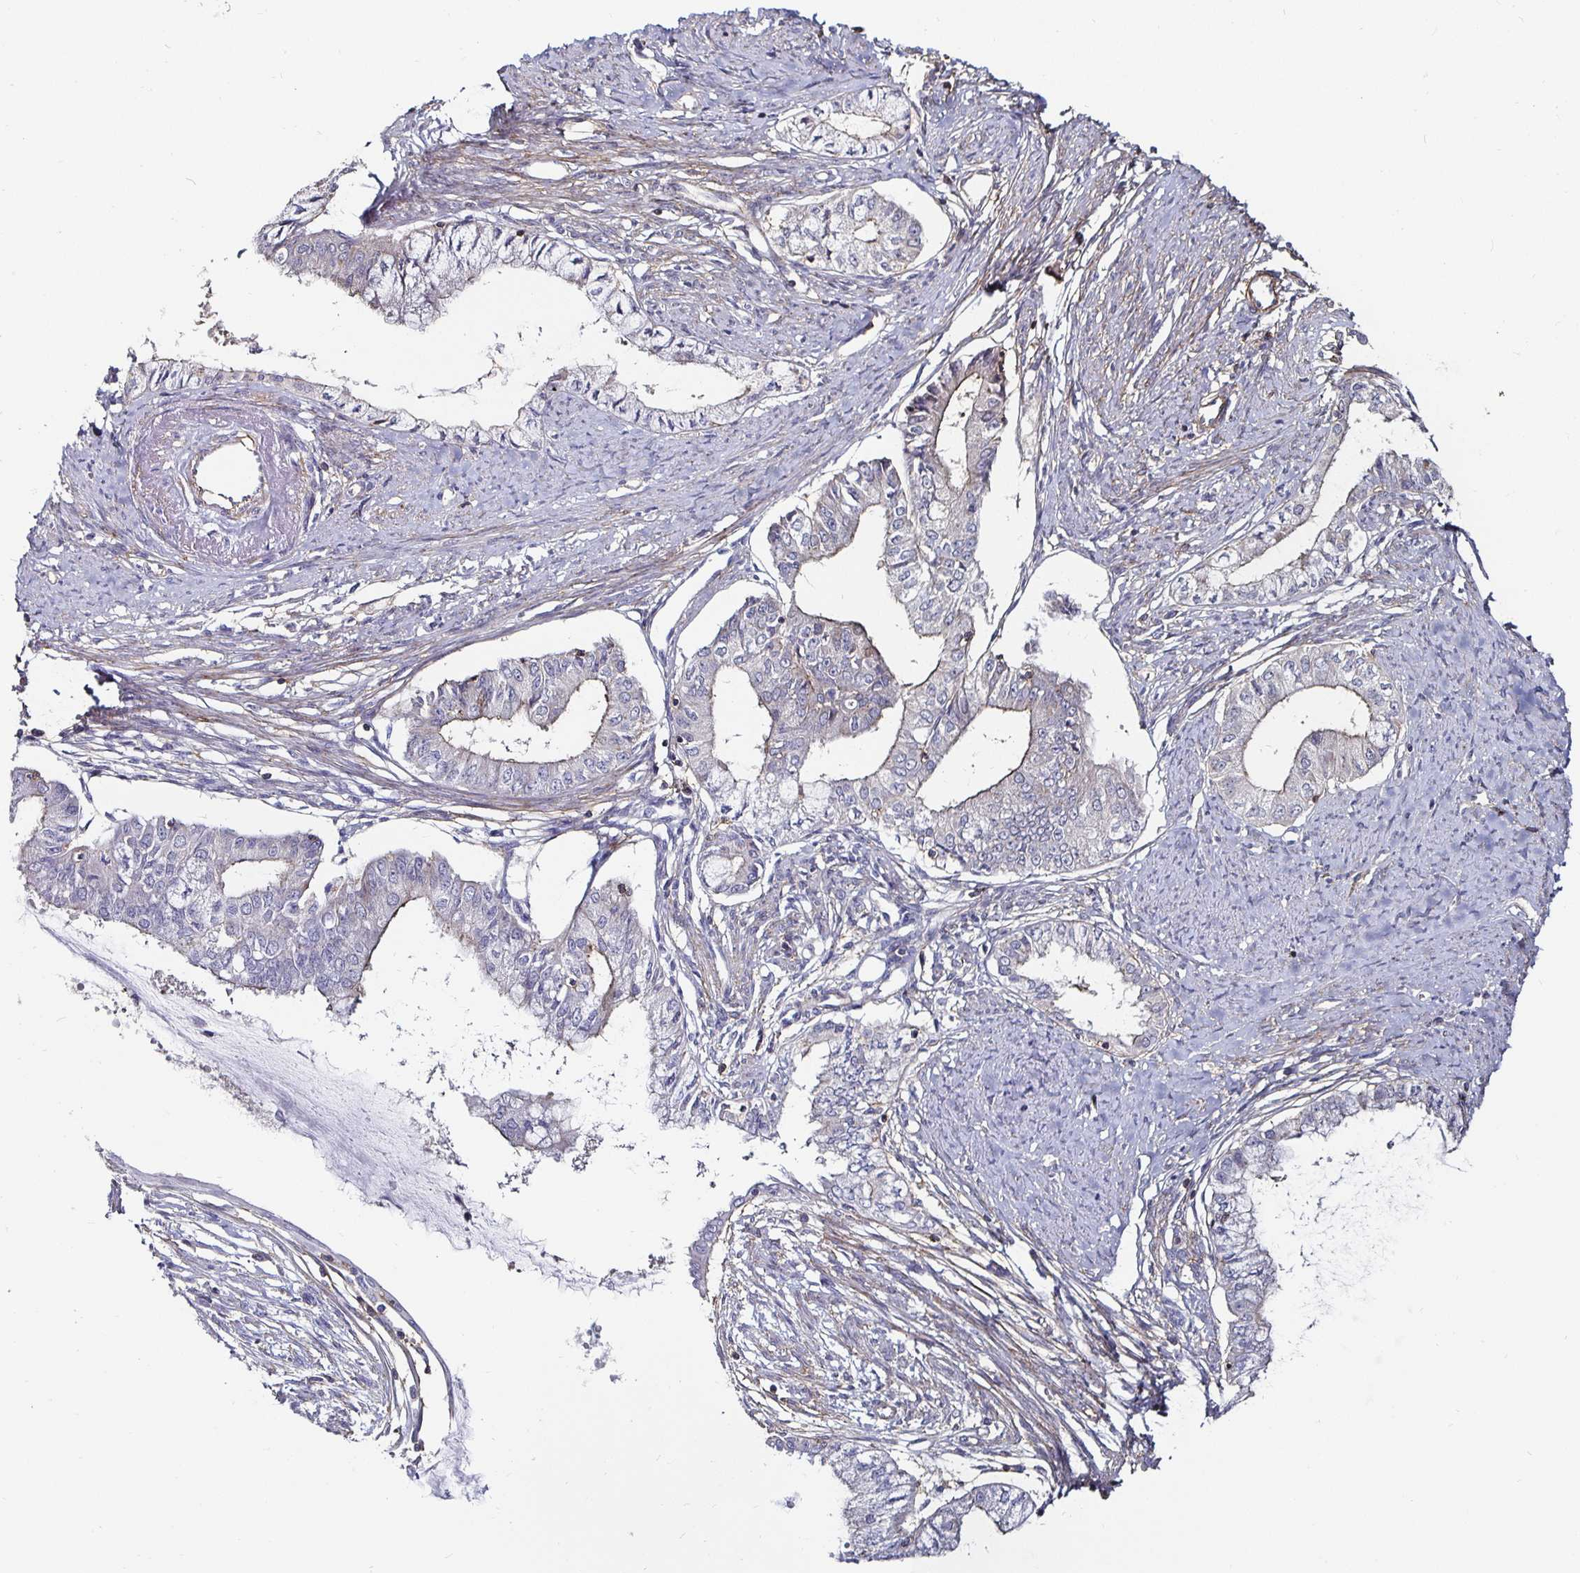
{"staining": {"intensity": "weak", "quantity": "<25%", "location": "cytoplasmic/membranous"}, "tissue": "endometrial cancer", "cell_type": "Tumor cells", "image_type": "cancer", "snomed": [{"axis": "morphology", "description": "Adenocarcinoma, NOS"}, {"axis": "topography", "description": "Endometrium"}], "caption": "Immunohistochemistry (IHC) micrograph of neoplastic tissue: human endometrial cancer stained with DAB (3,3'-diaminobenzidine) displays no significant protein positivity in tumor cells. (DAB (3,3'-diaminobenzidine) immunohistochemistry (IHC) visualized using brightfield microscopy, high magnification).", "gene": "GJA4", "patient": {"sex": "female", "age": 76}}